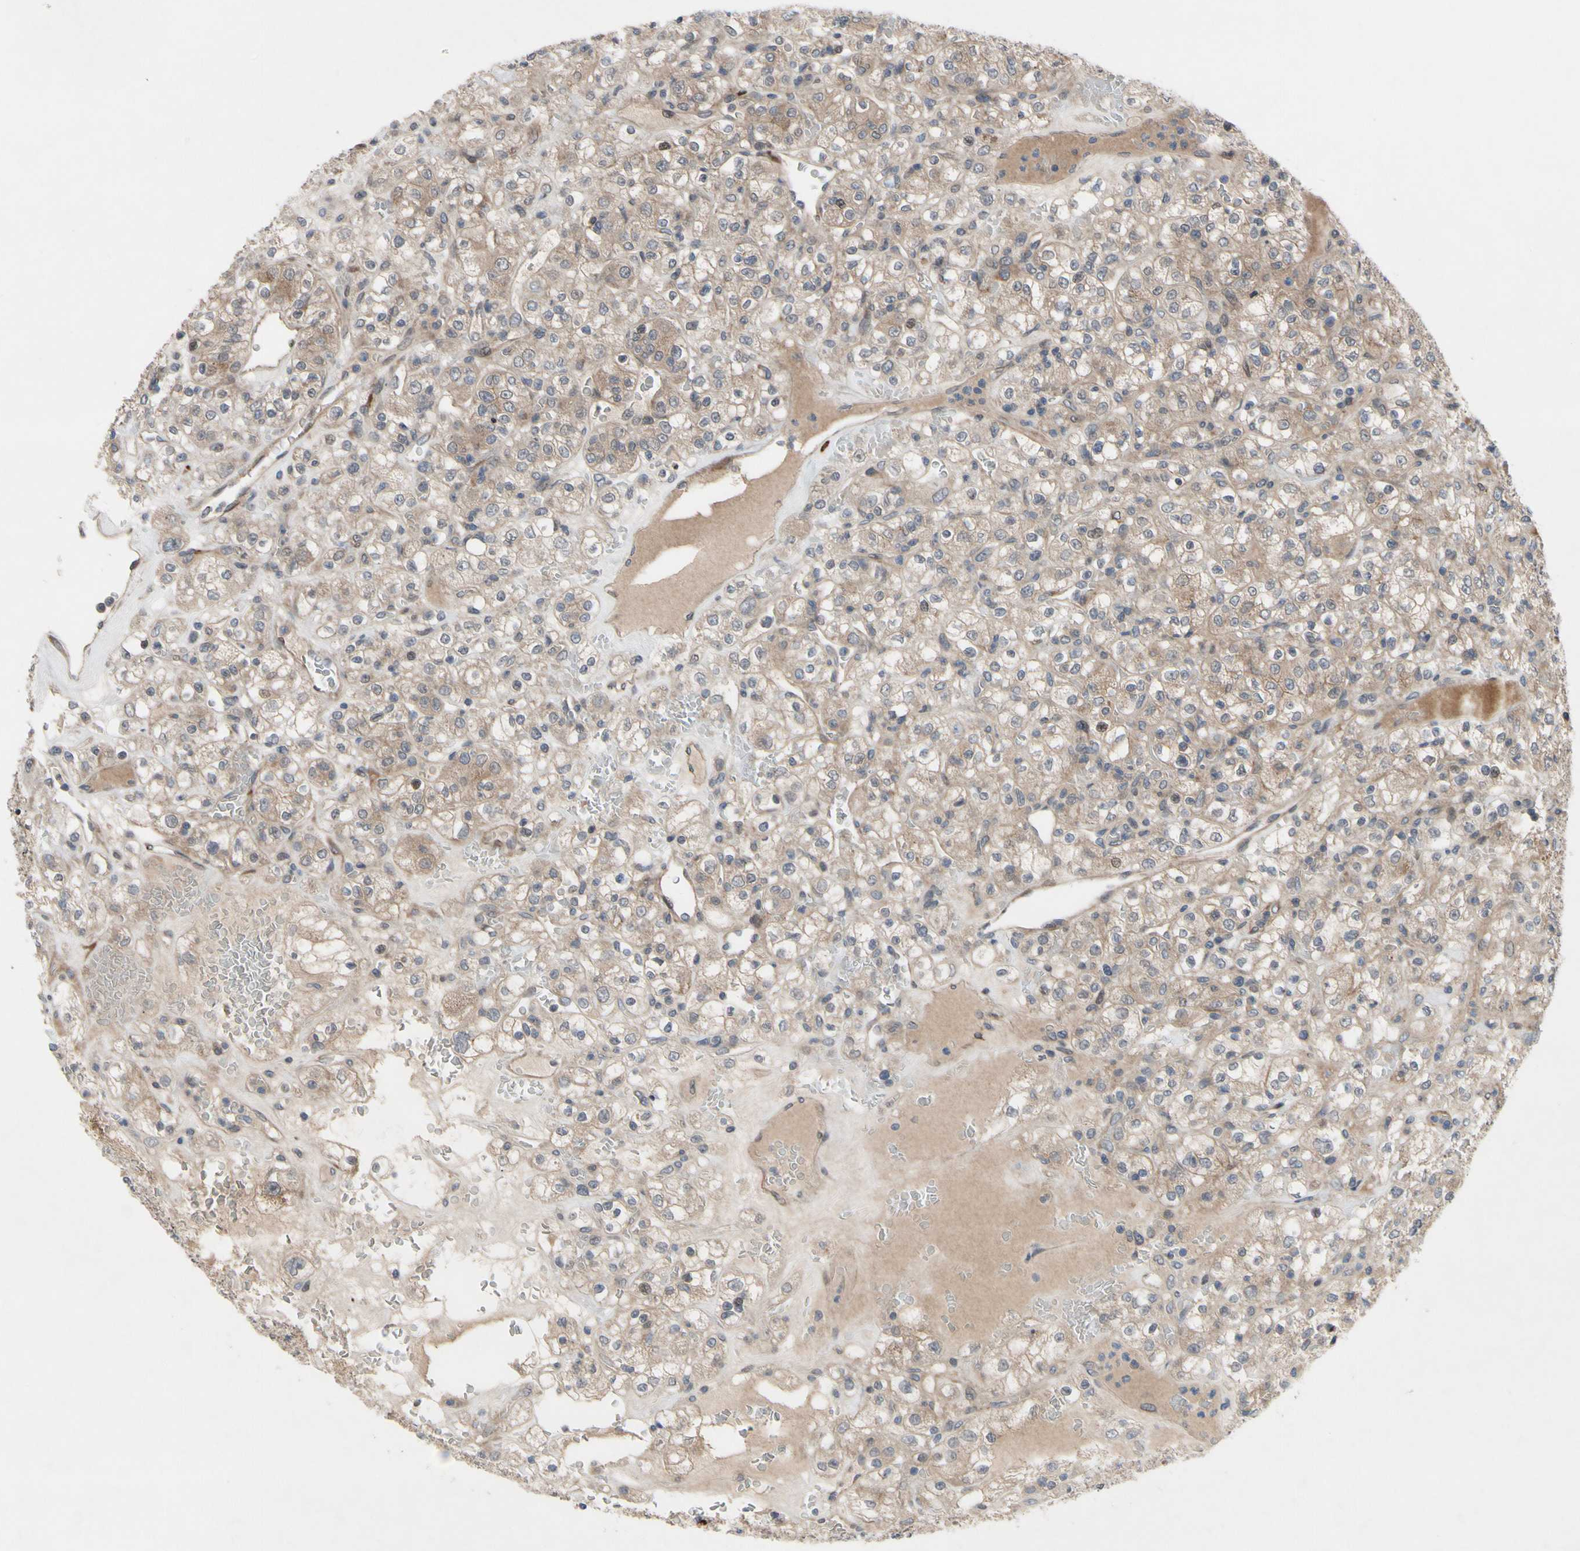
{"staining": {"intensity": "weak", "quantity": ">75%", "location": "cytoplasmic/membranous"}, "tissue": "renal cancer", "cell_type": "Tumor cells", "image_type": "cancer", "snomed": [{"axis": "morphology", "description": "Normal tissue, NOS"}, {"axis": "morphology", "description": "Adenocarcinoma, NOS"}, {"axis": "topography", "description": "Kidney"}], "caption": "Renal cancer (adenocarcinoma) stained with immunohistochemistry exhibits weak cytoplasmic/membranous positivity in approximately >75% of tumor cells.", "gene": "OAZ1", "patient": {"sex": "female", "age": 72}}